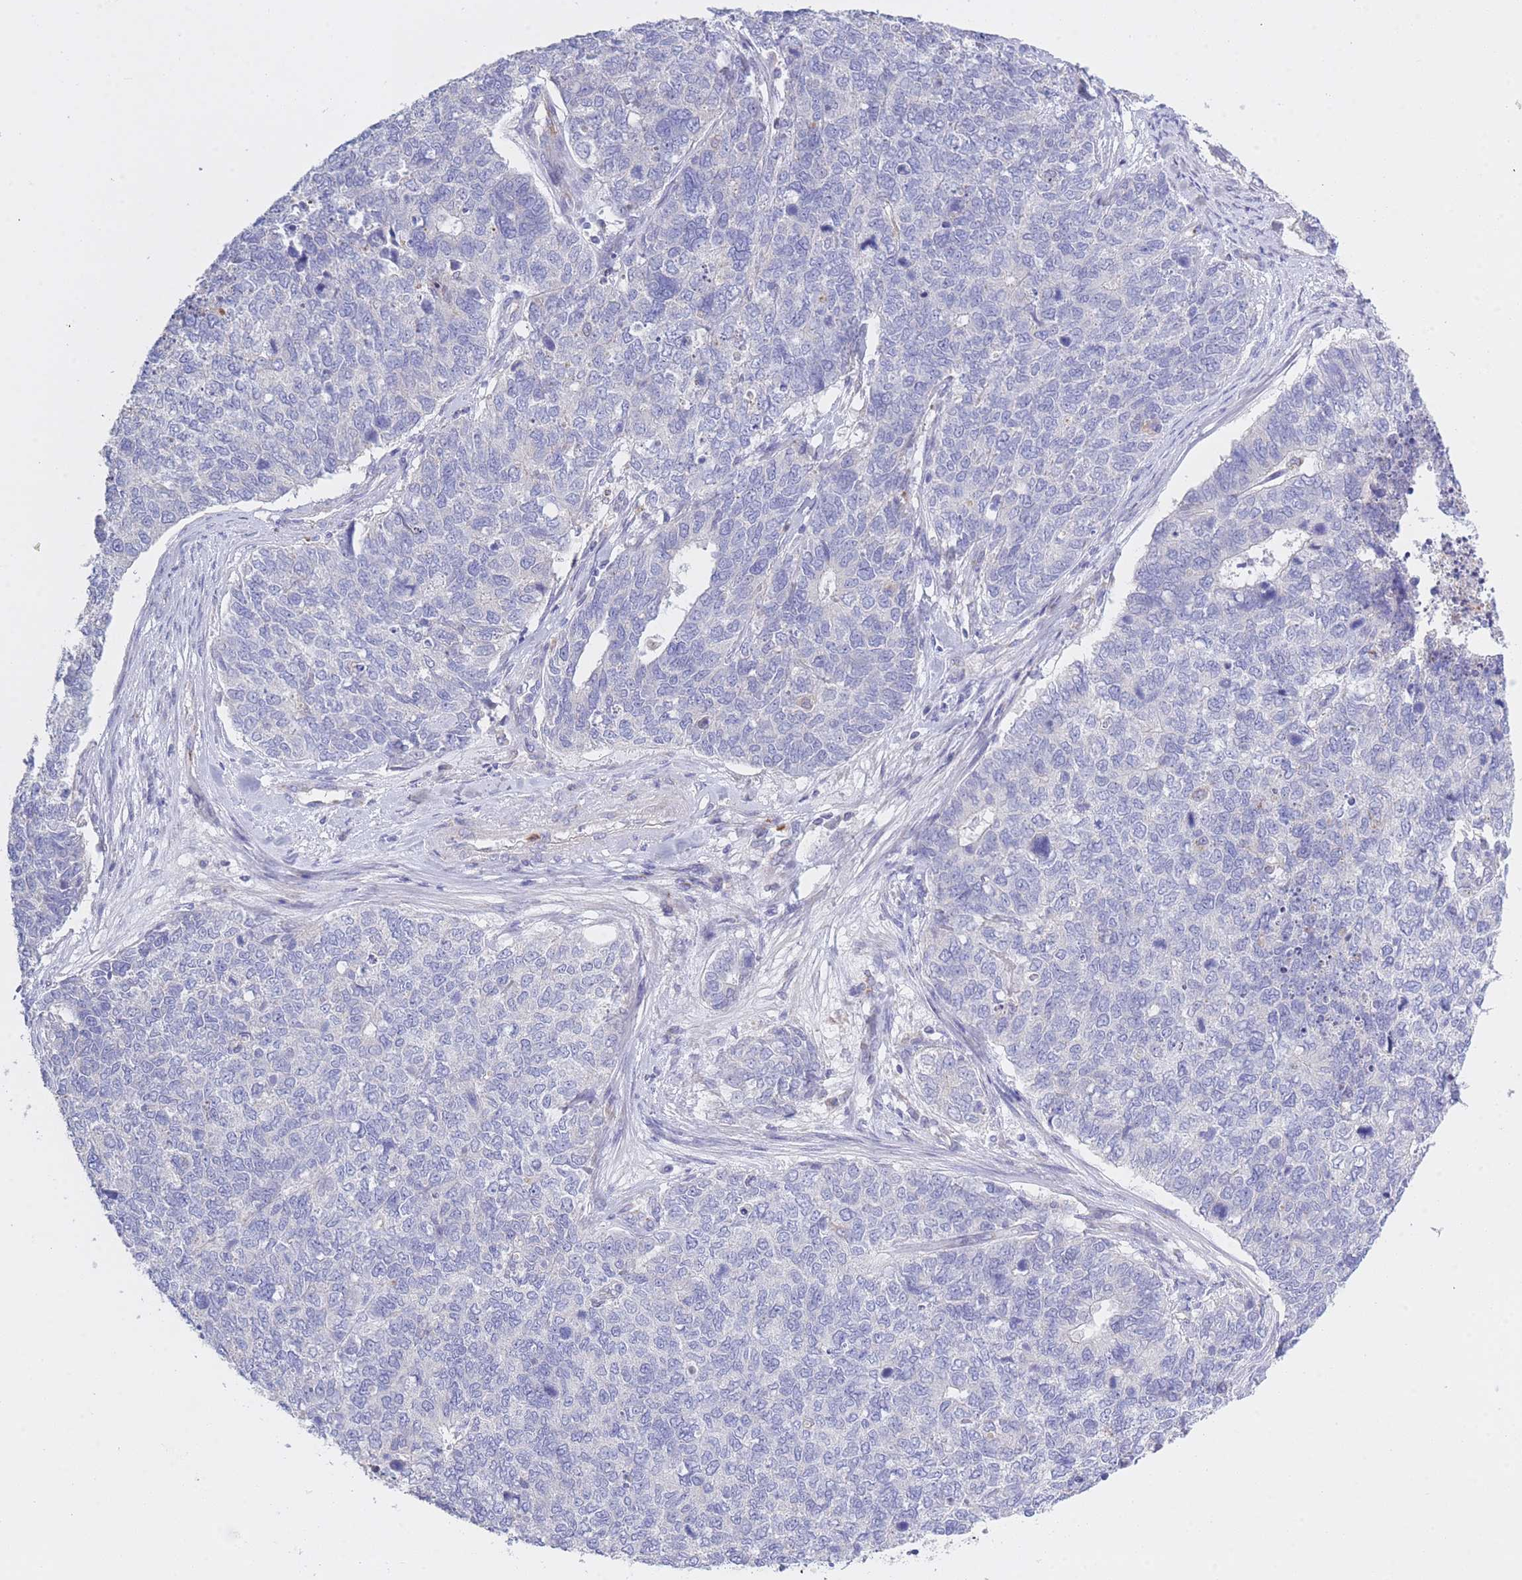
{"staining": {"intensity": "negative", "quantity": "none", "location": "none"}, "tissue": "cervical cancer", "cell_type": "Tumor cells", "image_type": "cancer", "snomed": [{"axis": "morphology", "description": "Squamous cell carcinoma, NOS"}, {"axis": "topography", "description": "Cervix"}], "caption": "DAB (3,3'-diaminobenzidine) immunohistochemical staining of cervical cancer (squamous cell carcinoma) demonstrates no significant staining in tumor cells. (DAB (3,3'-diaminobenzidine) IHC with hematoxylin counter stain).", "gene": "CENPM", "patient": {"sex": "female", "age": 63}}